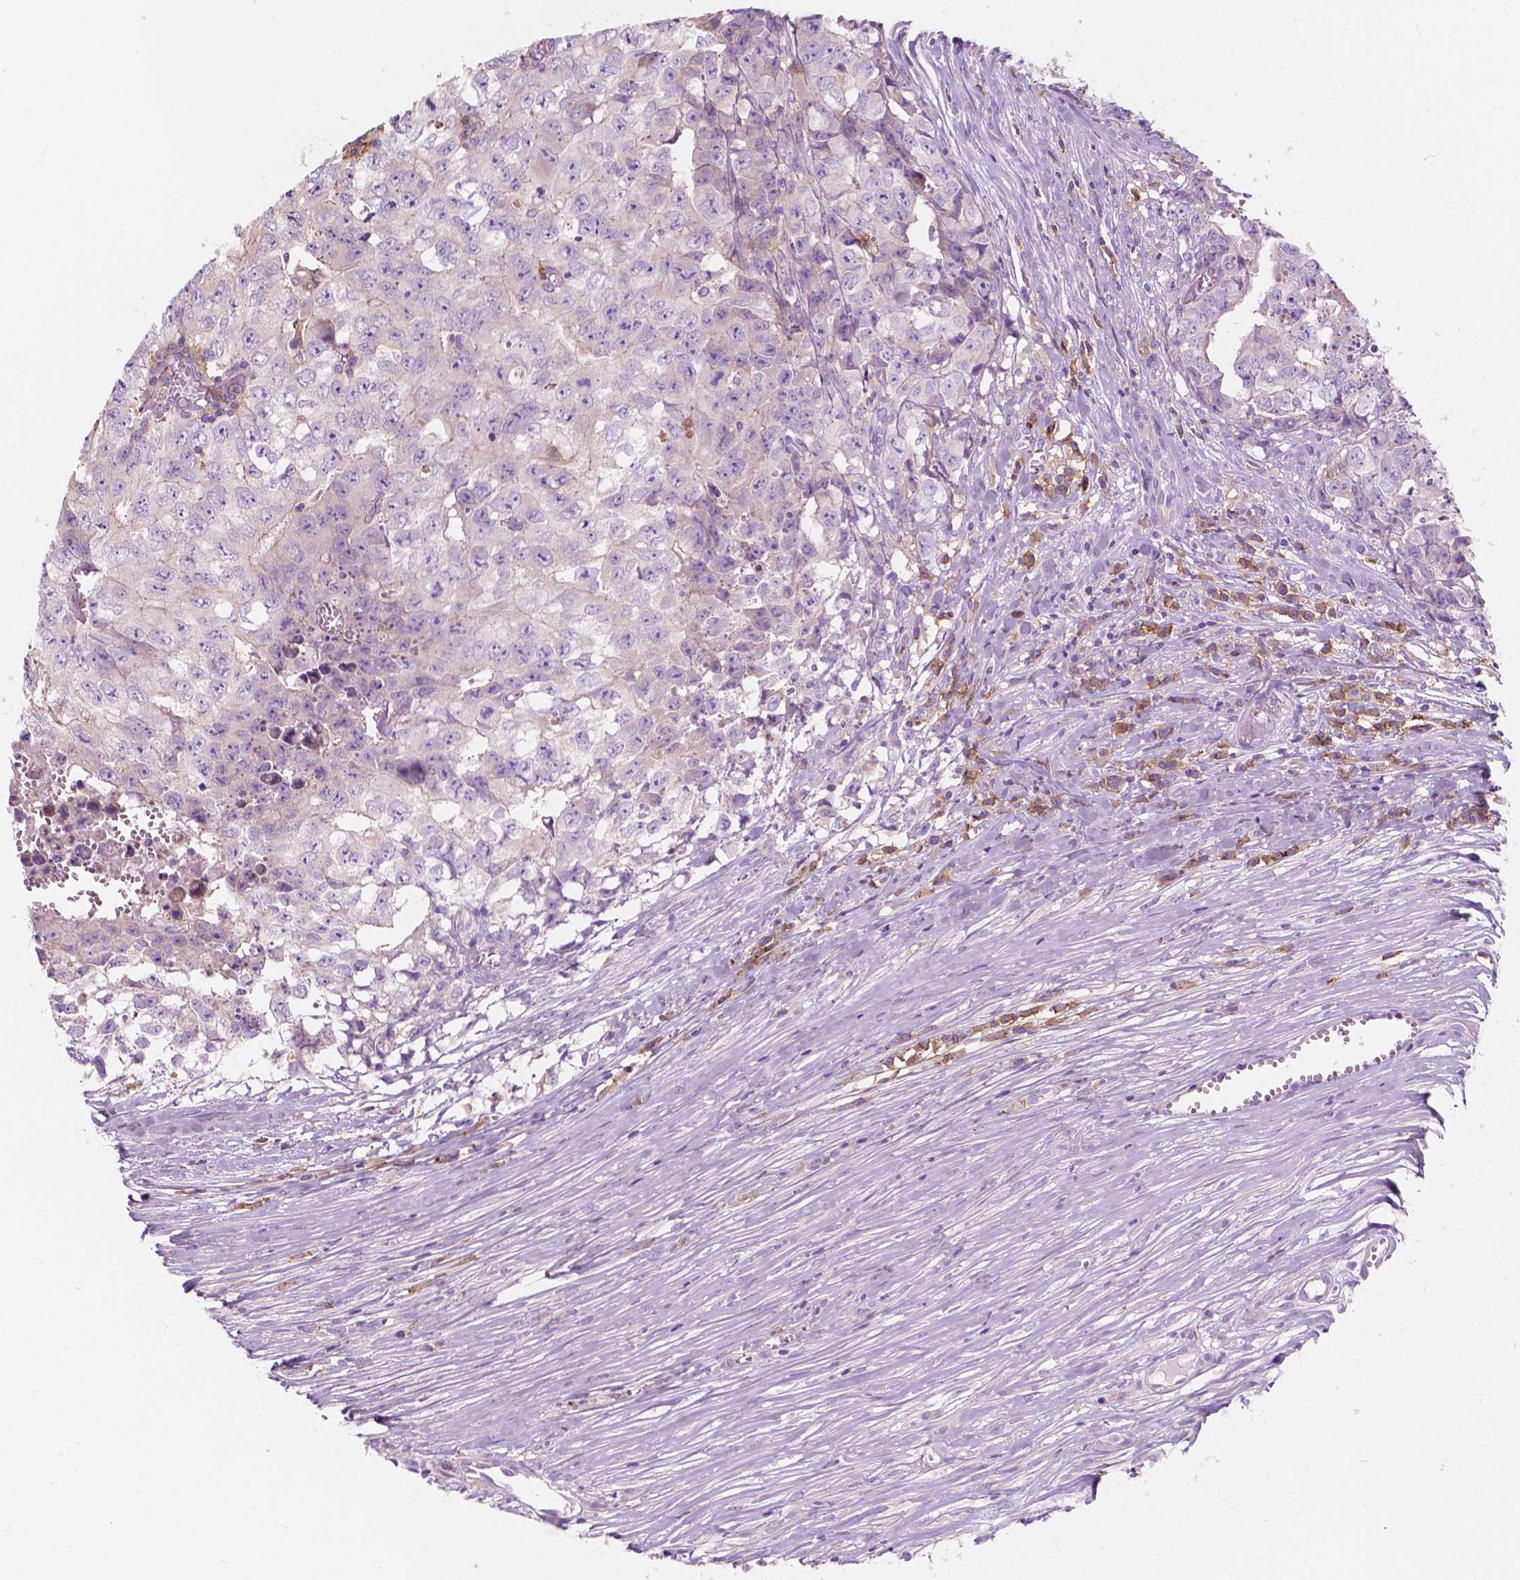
{"staining": {"intensity": "negative", "quantity": "none", "location": "none"}, "tissue": "testis cancer", "cell_type": "Tumor cells", "image_type": "cancer", "snomed": [{"axis": "morphology", "description": "Carcinoma, Embryonal, NOS"}, {"axis": "morphology", "description": "Teratoma, malignant, NOS"}, {"axis": "topography", "description": "Testis"}], "caption": "Embryonal carcinoma (testis) was stained to show a protein in brown. There is no significant staining in tumor cells.", "gene": "SEMA4A", "patient": {"sex": "male", "age": 24}}